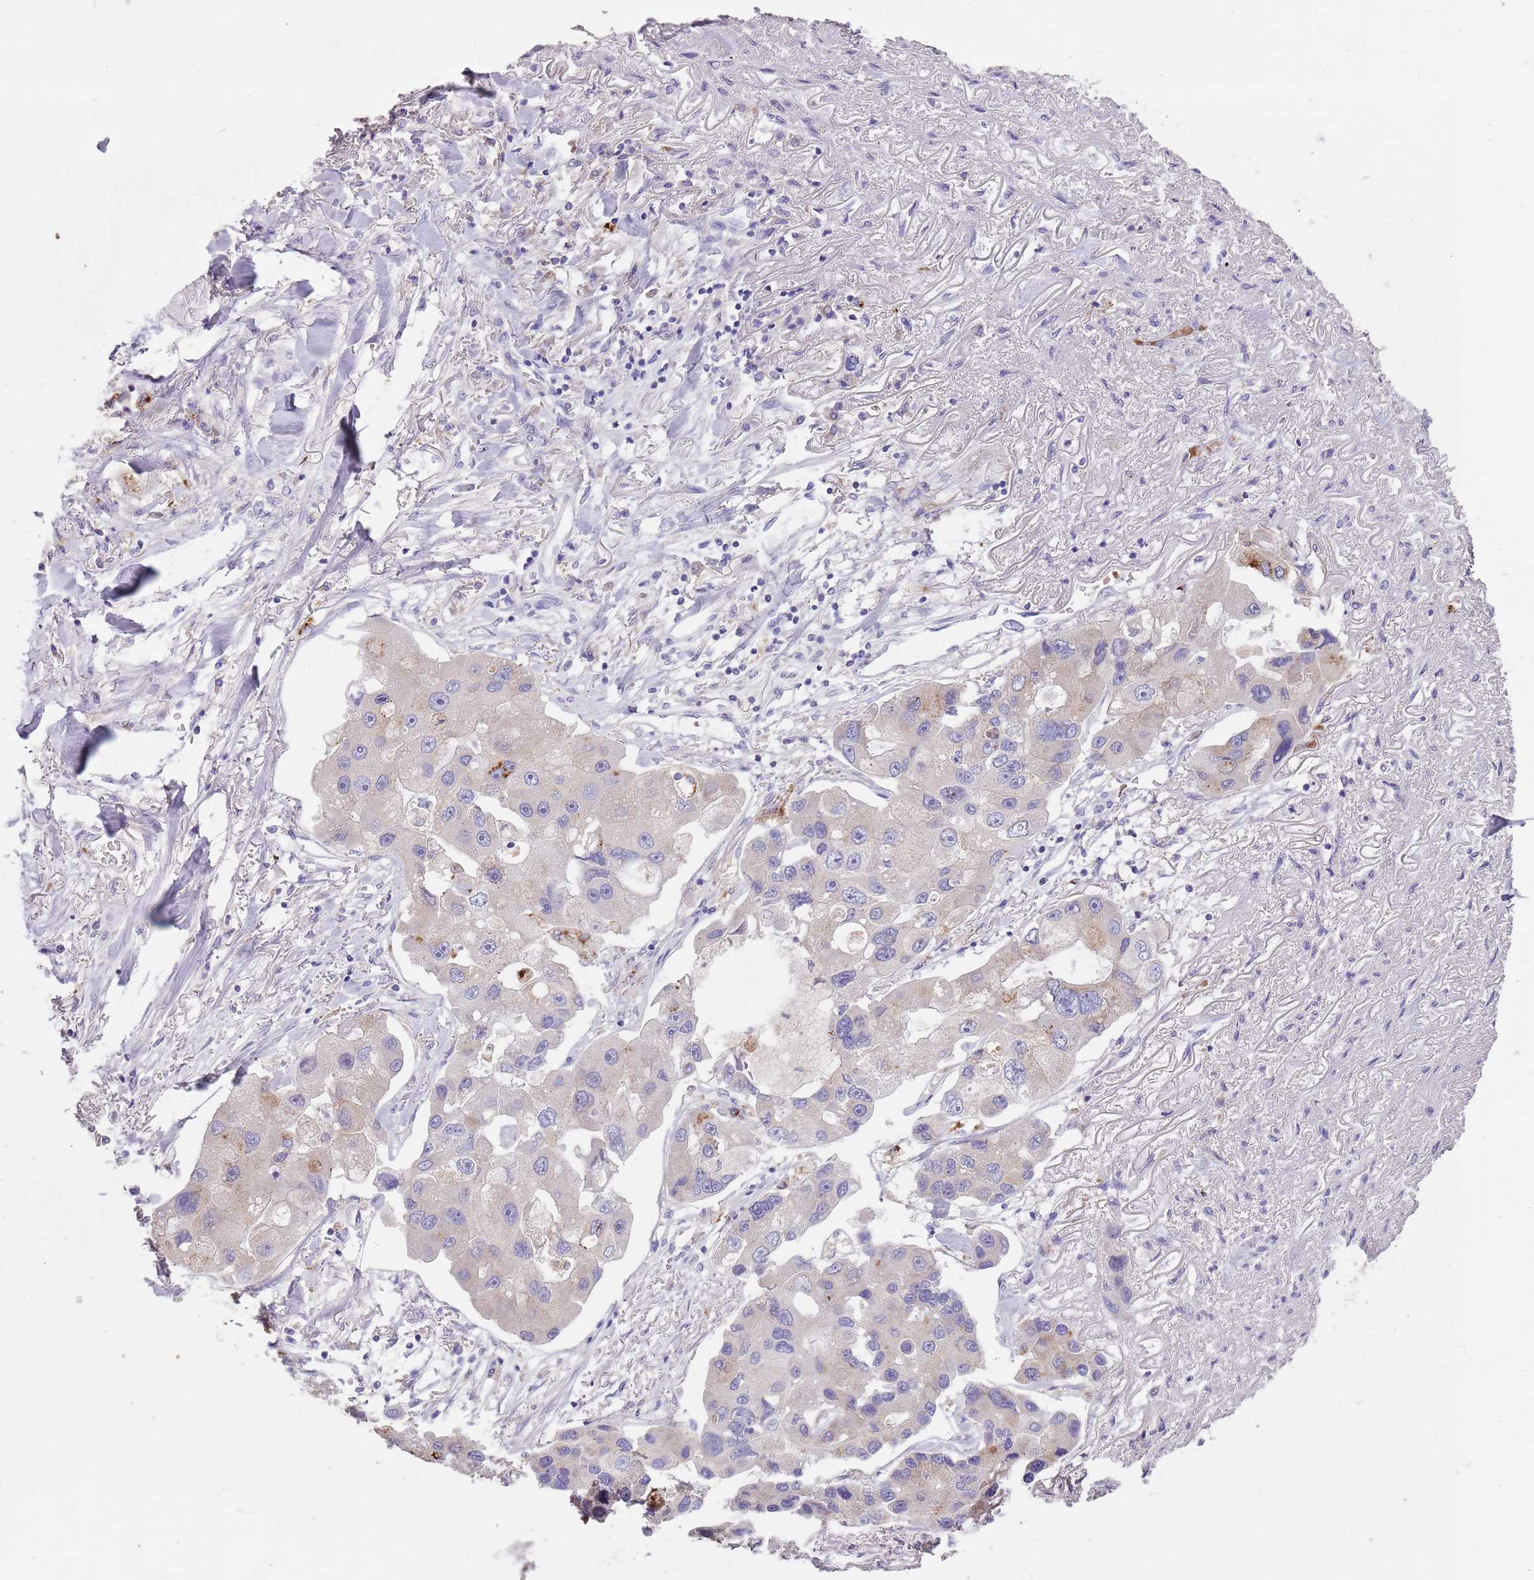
{"staining": {"intensity": "negative", "quantity": "none", "location": "none"}, "tissue": "lung cancer", "cell_type": "Tumor cells", "image_type": "cancer", "snomed": [{"axis": "morphology", "description": "Adenocarcinoma, NOS"}, {"axis": "topography", "description": "Lung"}], "caption": "This is an immunohistochemistry (IHC) micrograph of lung cancer. There is no positivity in tumor cells.", "gene": "TMEM251", "patient": {"sex": "female", "age": 54}}